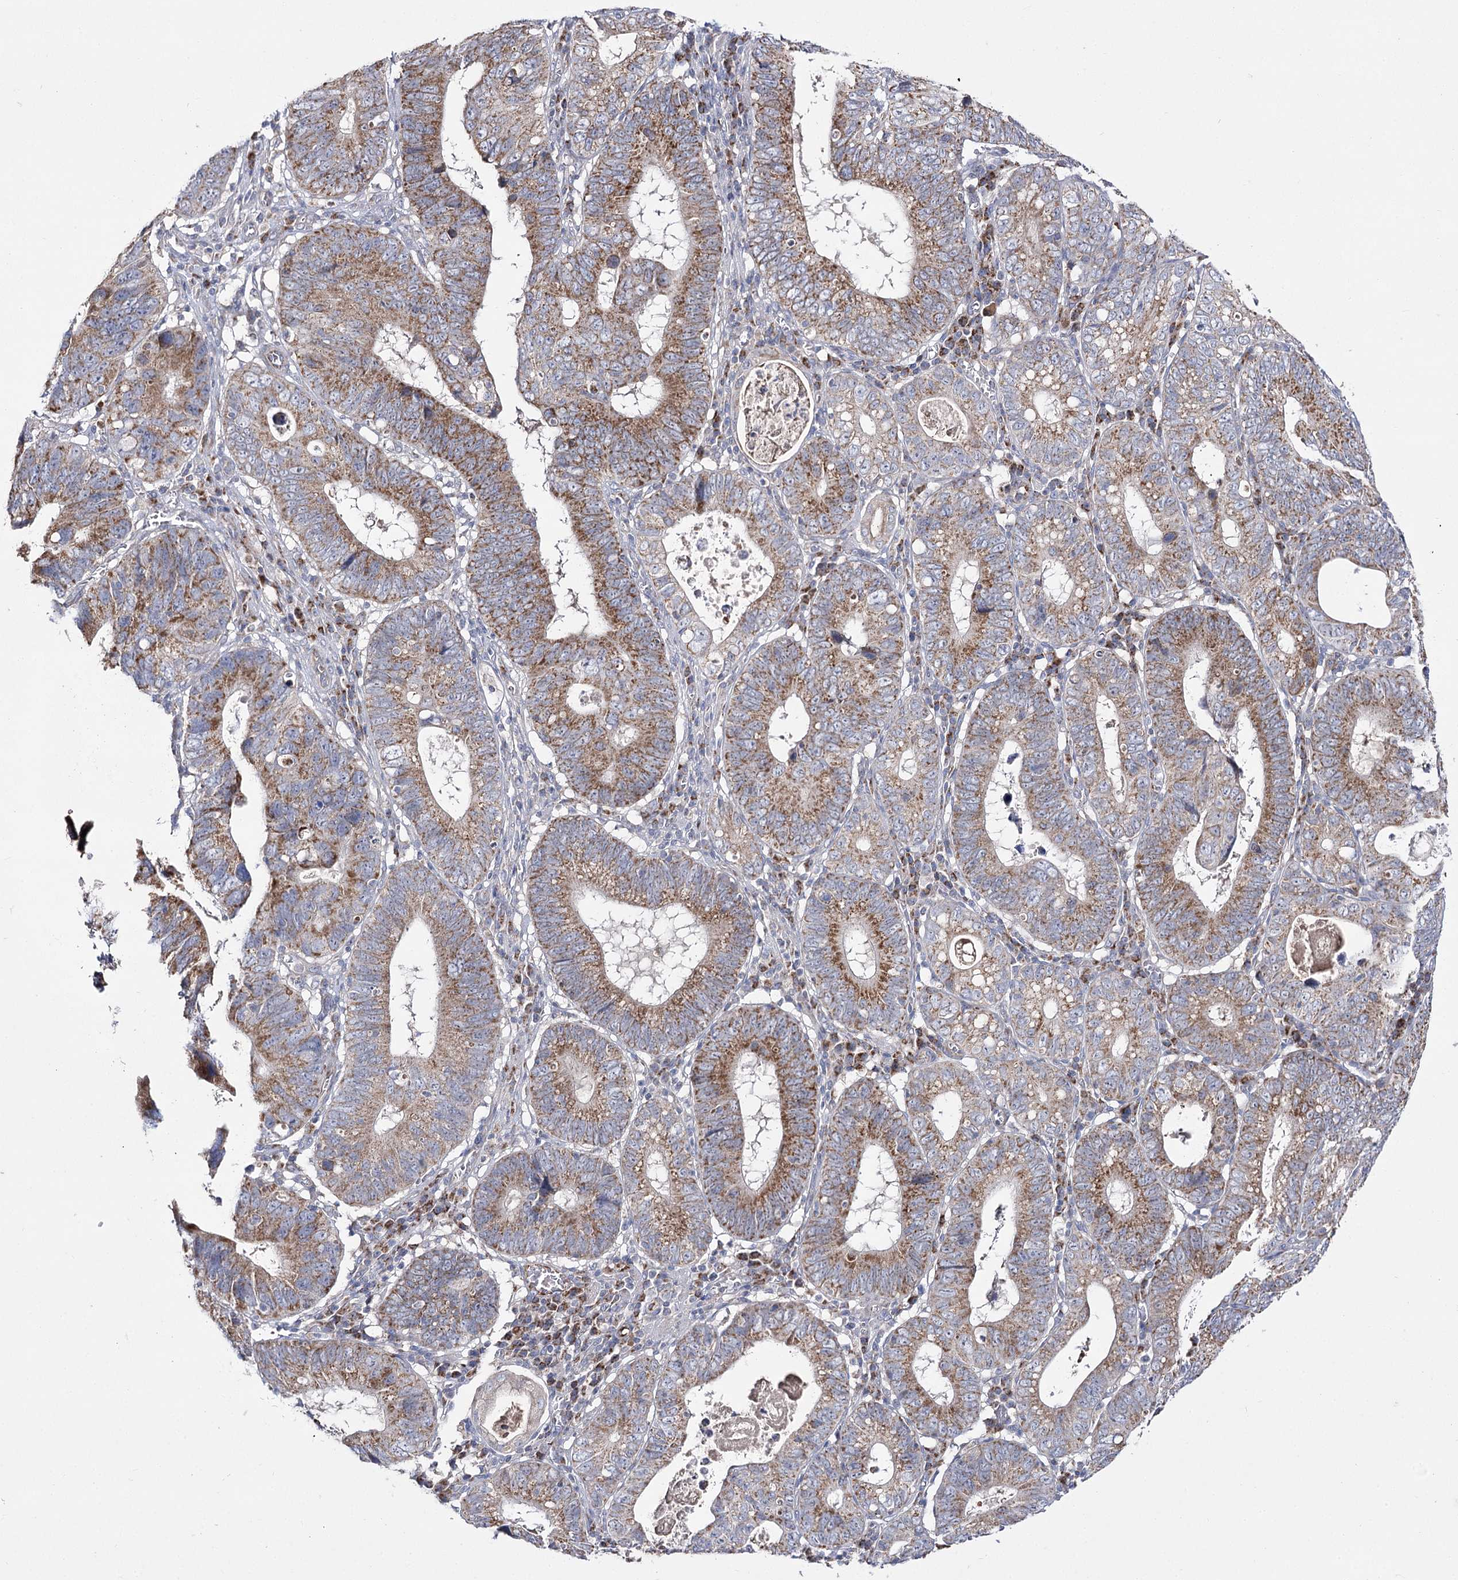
{"staining": {"intensity": "moderate", "quantity": ">75%", "location": "cytoplasmic/membranous"}, "tissue": "stomach cancer", "cell_type": "Tumor cells", "image_type": "cancer", "snomed": [{"axis": "morphology", "description": "Adenocarcinoma, NOS"}, {"axis": "topography", "description": "Stomach"}], "caption": "Human adenocarcinoma (stomach) stained with a brown dye shows moderate cytoplasmic/membranous positive positivity in approximately >75% of tumor cells.", "gene": "NADK2", "patient": {"sex": "male", "age": 59}}